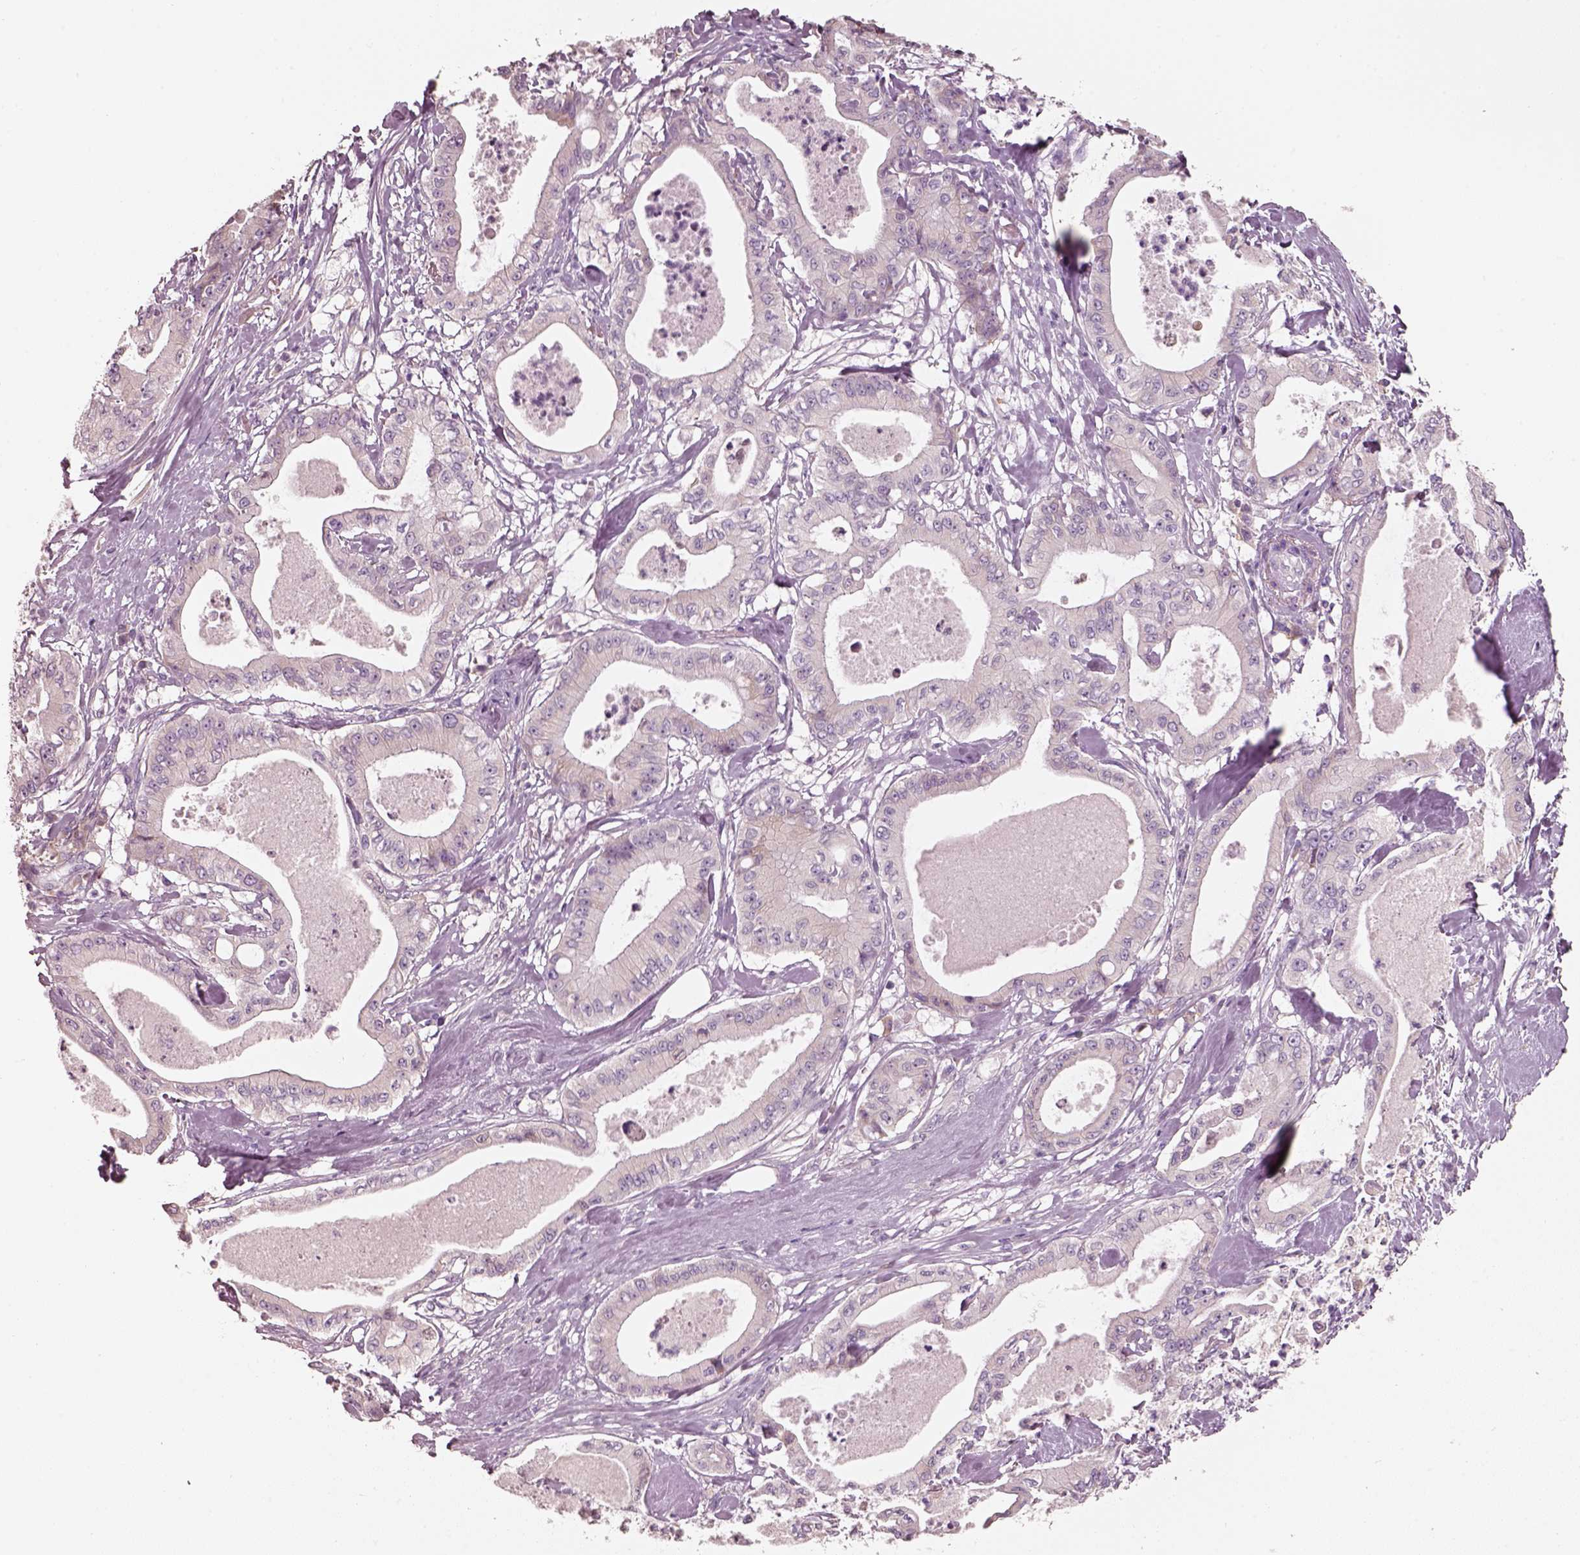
{"staining": {"intensity": "negative", "quantity": "none", "location": "none"}, "tissue": "pancreatic cancer", "cell_type": "Tumor cells", "image_type": "cancer", "snomed": [{"axis": "morphology", "description": "Adenocarcinoma, NOS"}, {"axis": "topography", "description": "Pancreas"}], "caption": "Immunohistochemistry micrograph of neoplastic tissue: human pancreatic adenocarcinoma stained with DAB displays no significant protein positivity in tumor cells.", "gene": "PNOC", "patient": {"sex": "male", "age": 71}}